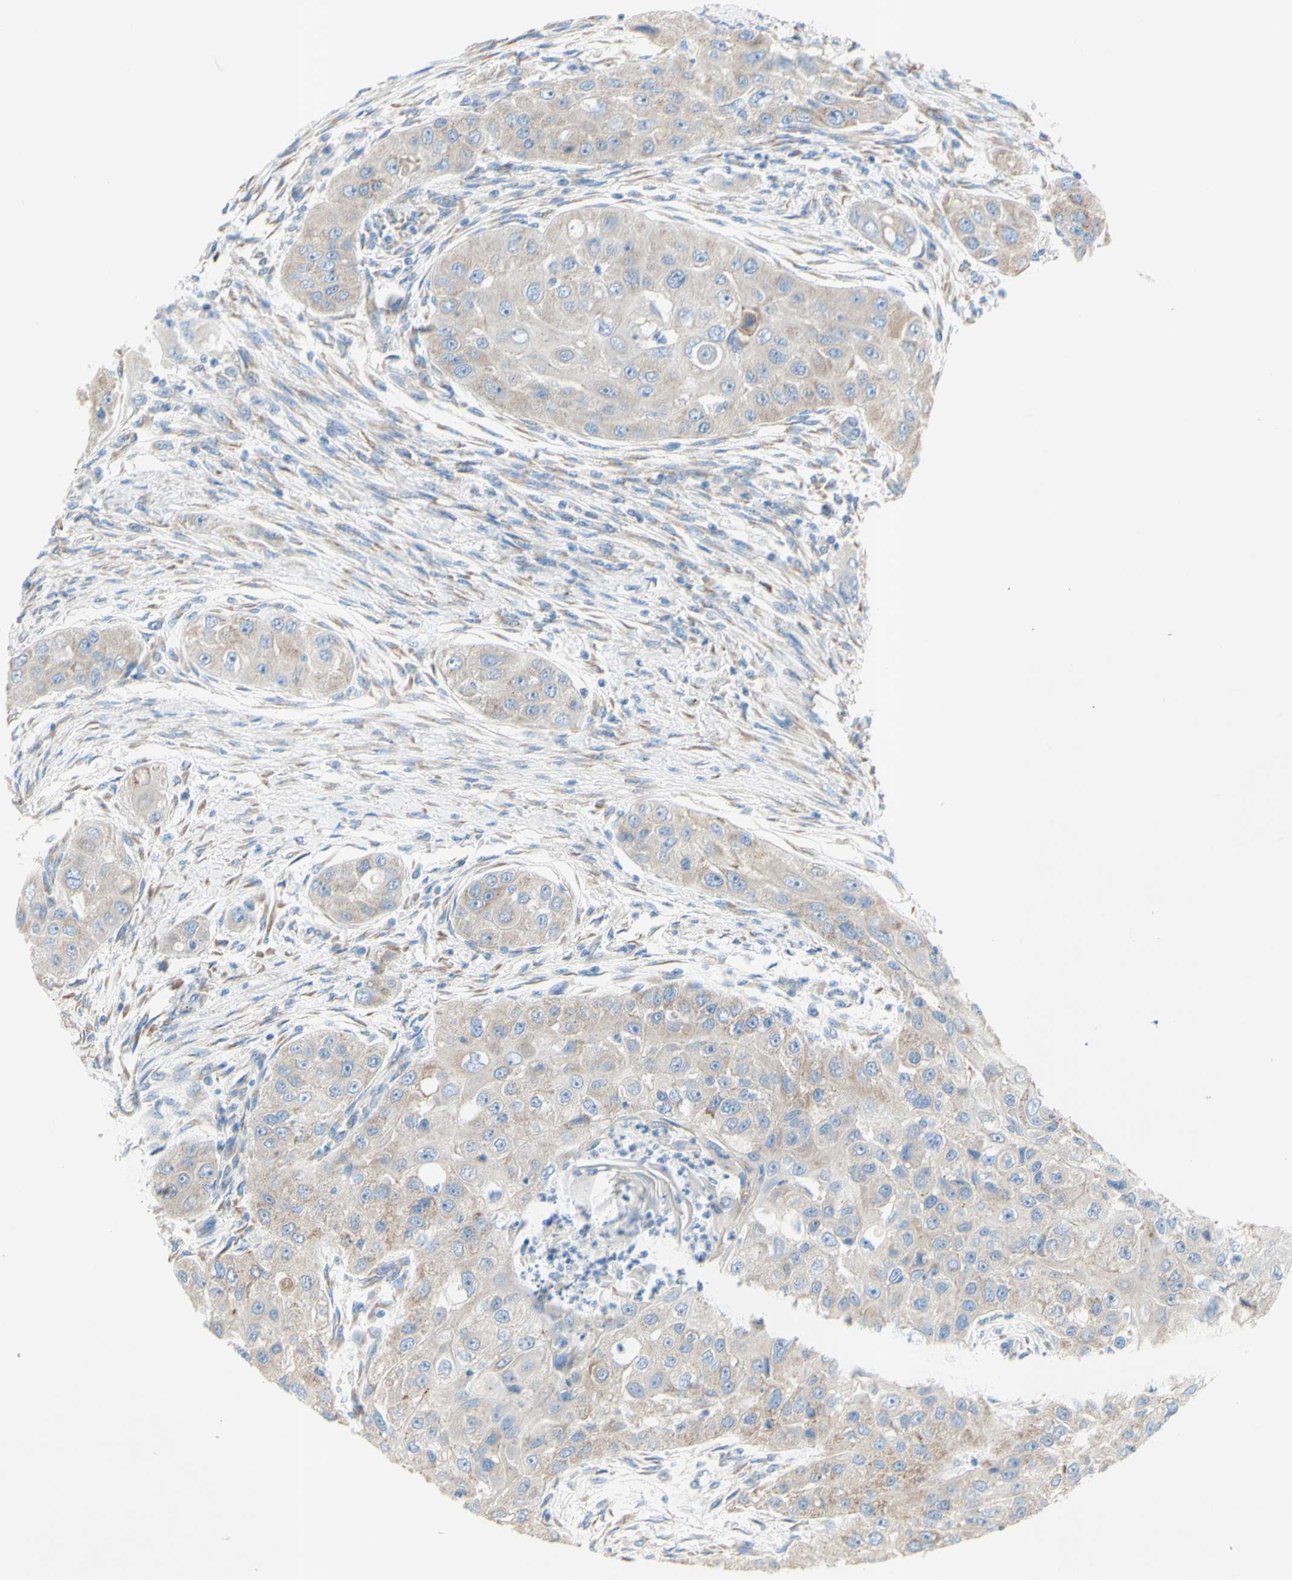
{"staining": {"intensity": "weak", "quantity": "<25%", "location": "cytoplasmic/membranous"}, "tissue": "head and neck cancer", "cell_type": "Tumor cells", "image_type": "cancer", "snomed": [{"axis": "morphology", "description": "Normal tissue, NOS"}, {"axis": "morphology", "description": "Squamous cell carcinoma, NOS"}, {"axis": "topography", "description": "Skeletal muscle"}, {"axis": "topography", "description": "Head-Neck"}], "caption": "An immunohistochemistry (IHC) histopathology image of head and neck cancer (squamous cell carcinoma) is shown. There is no staining in tumor cells of head and neck cancer (squamous cell carcinoma). (Stains: DAB immunohistochemistry with hematoxylin counter stain, Microscopy: brightfield microscopy at high magnification).", "gene": "TMIGD2", "patient": {"sex": "male", "age": 51}}